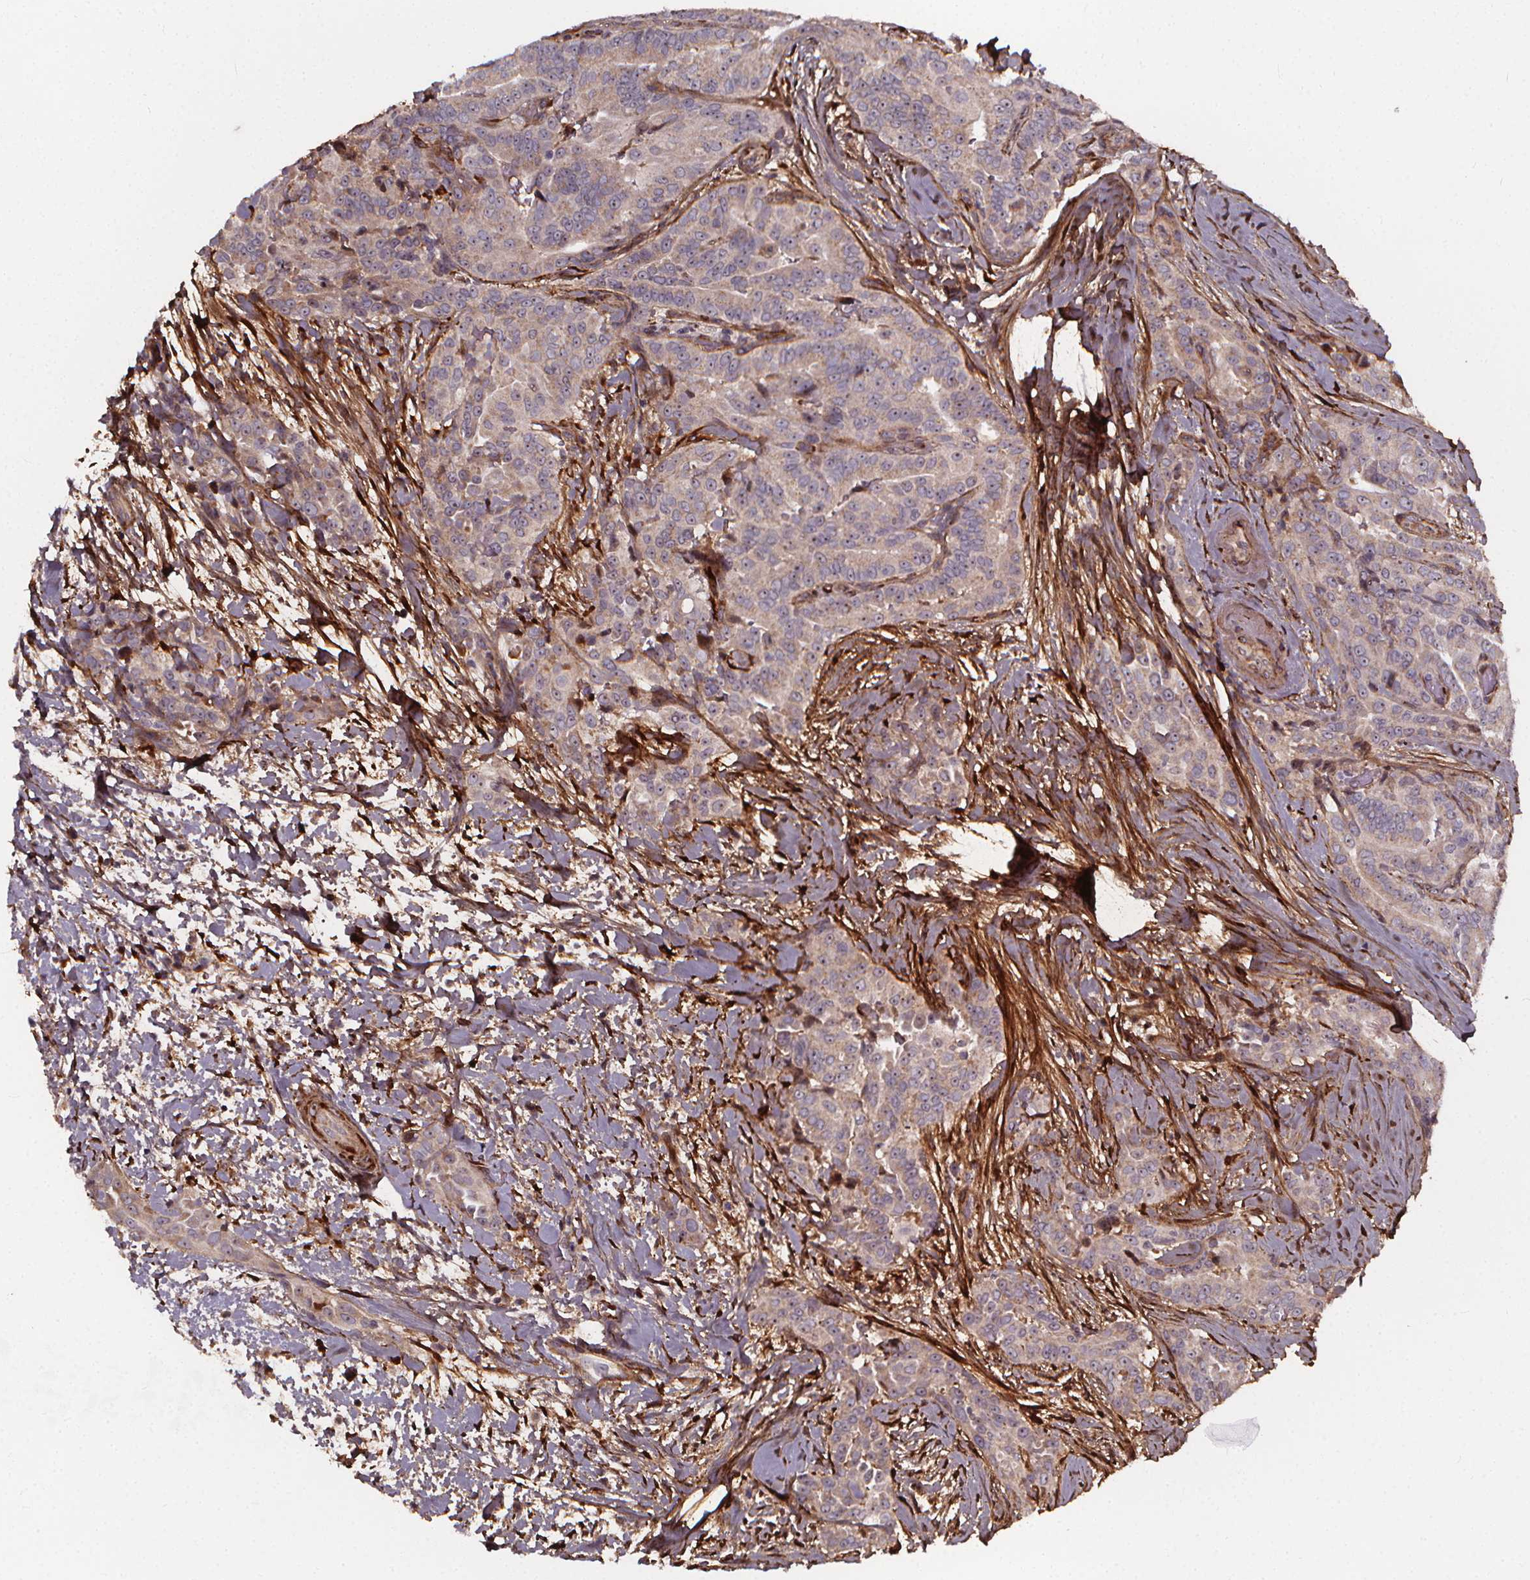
{"staining": {"intensity": "negative", "quantity": "none", "location": "none"}, "tissue": "thyroid cancer", "cell_type": "Tumor cells", "image_type": "cancer", "snomed": [{"axis": "morphology", "description": "Papillary adenocarcinoma, NOS"}, {"axis": "topography", "description": "Thyroid gland"}], "caption": "Papillary adenocarcinoma (thyroid) was stained to show a protein in brown. There is no significant expression in tumor cells.", "gene": "AEBP1", "patient": {"sex": "male", "age": 61}}